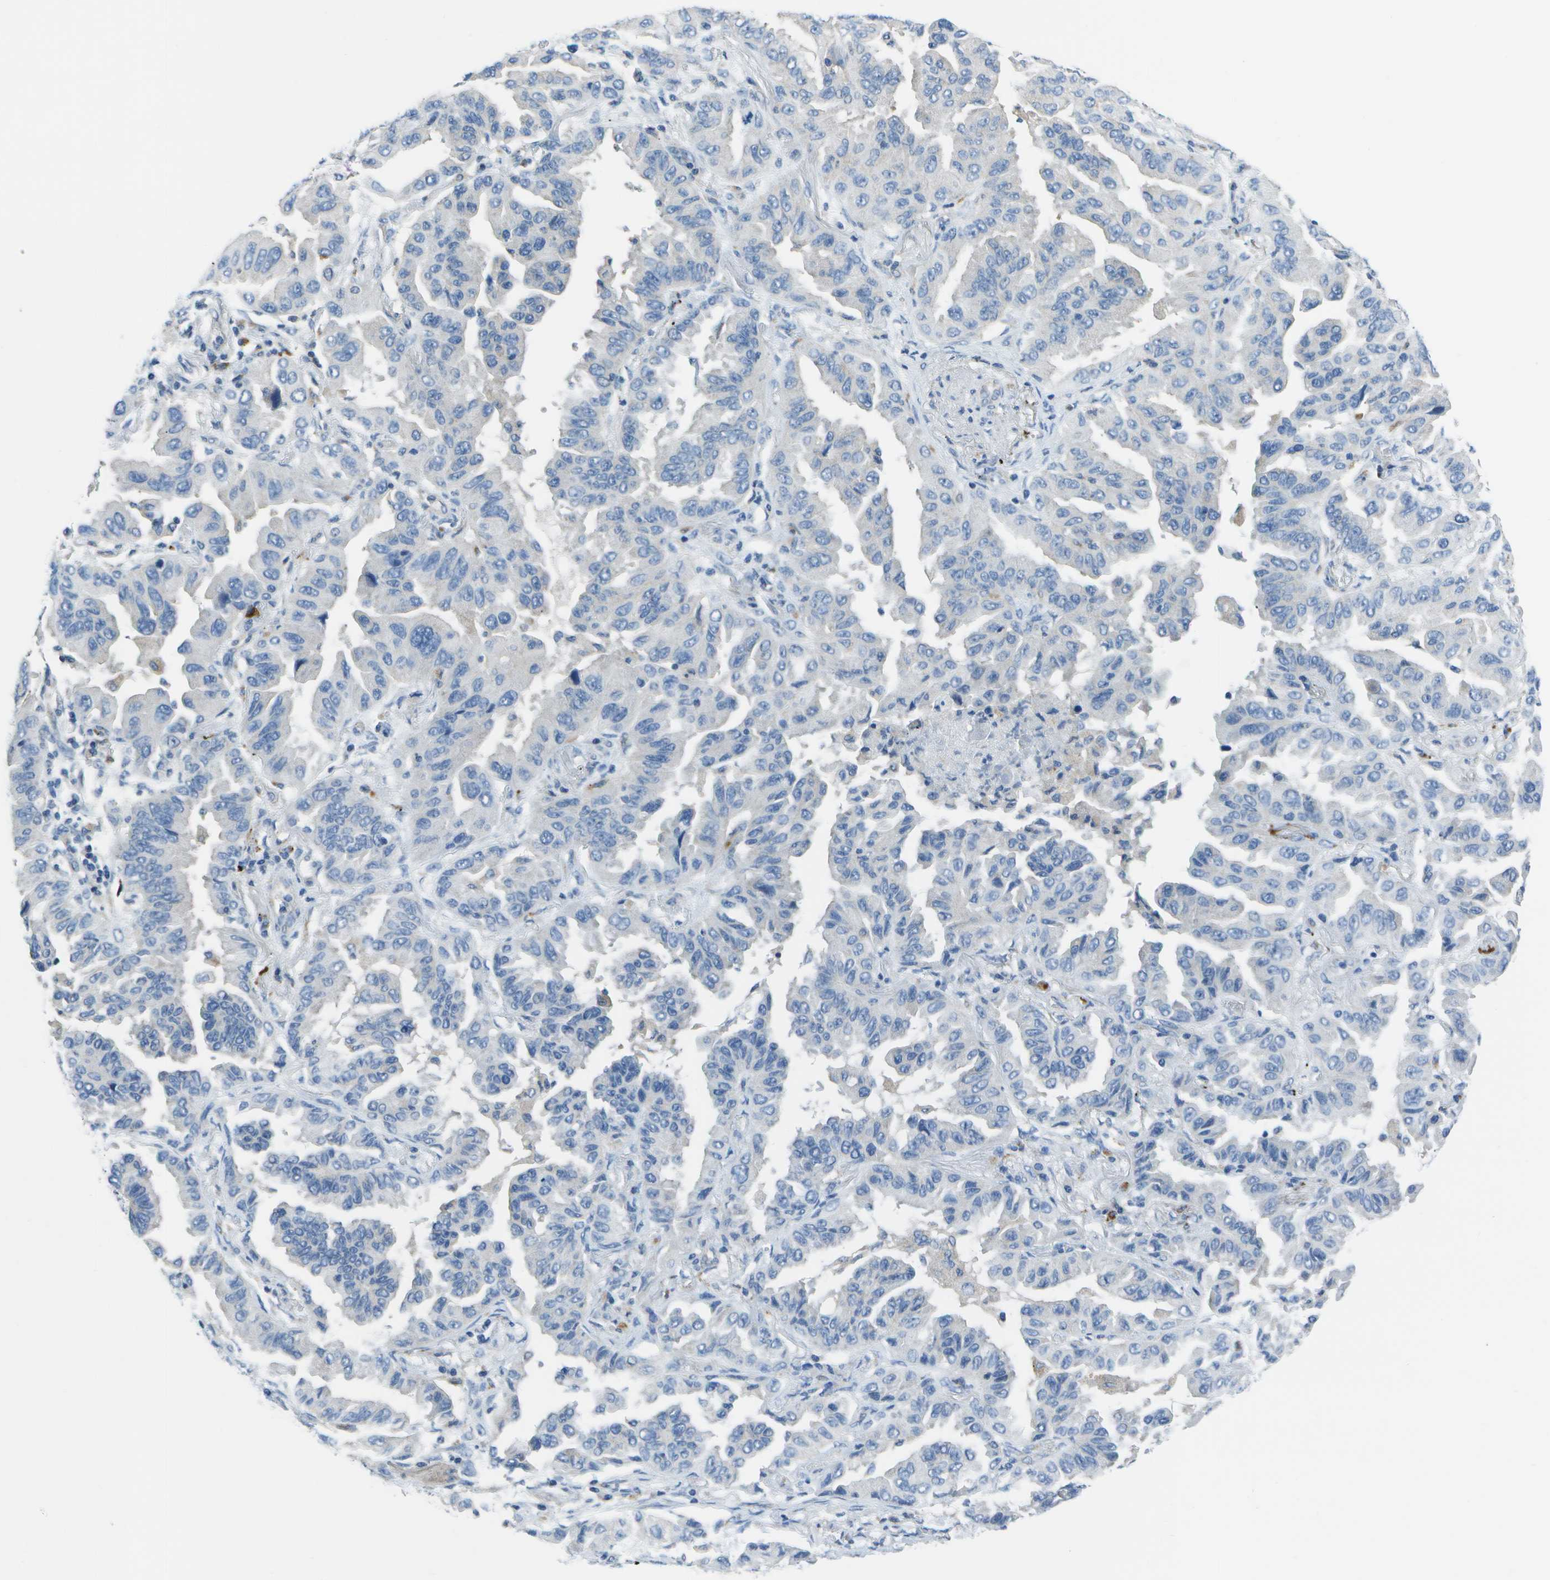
{"staining": {"intensity": "negative", "quantity": "none", "location": "none"}, "tissue": "lung cancer", "cell_type": "Tumor cells", "image_type": "cancer", "snomed": [{"axis": "morphology", "description": "Adenocarcinoma, NOS"}, {"axis": "topography", "description": "Lung"}], "caption": "There is no significant expression in tumor cells of lung cancer.", "gene": "DCT", "patient": {"sex": "female", "age": 65}}